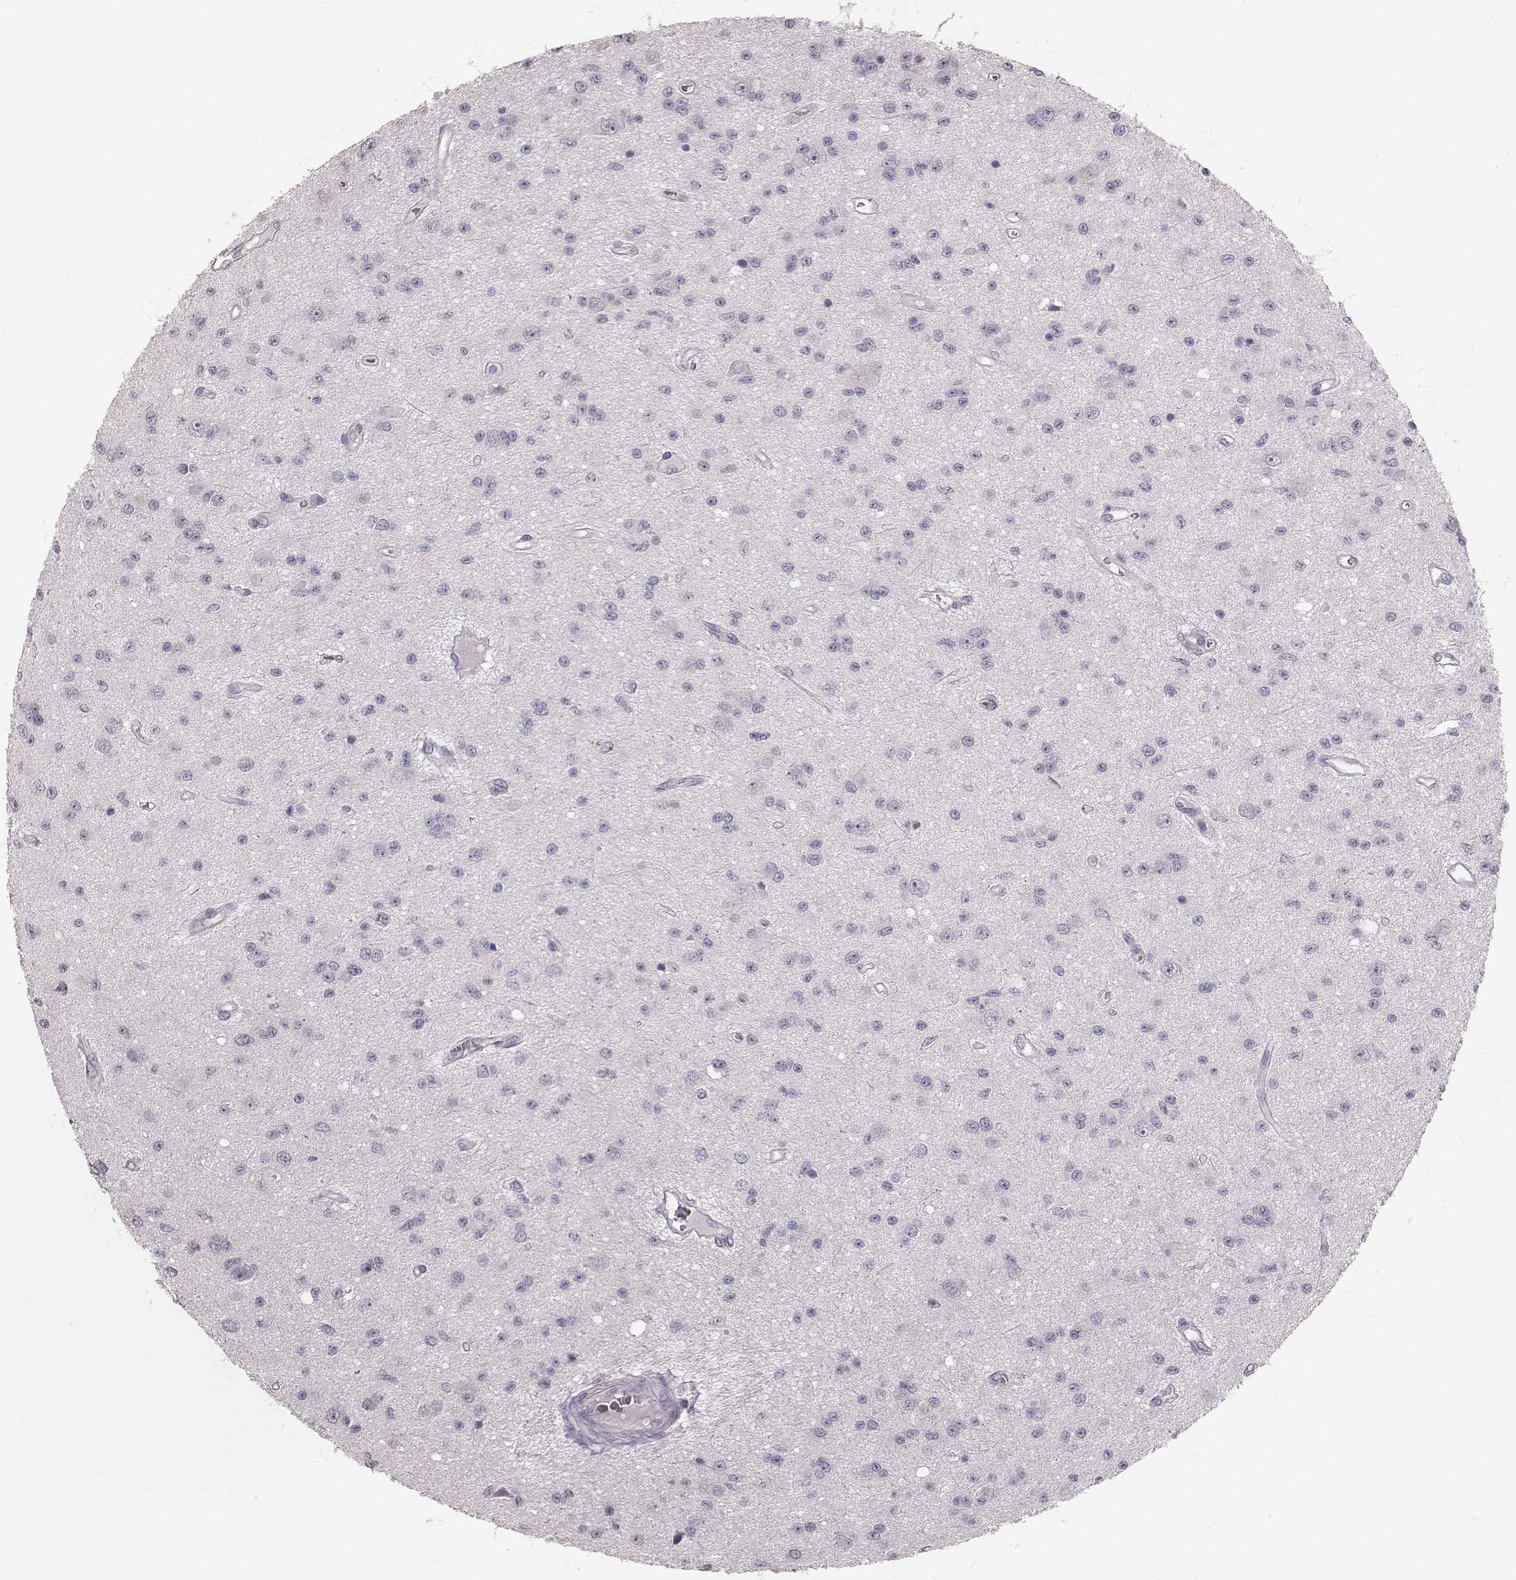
{"staining": {"intensity": "negative", "quantity": "none", "location": "none"}, "tissue": "glioma", "cell_type": "Tumor cells", "image_type": "cancer", "snomed": [{"axis": "morphology", "description": "Glioma, malignant, Low grade"}, {"axis": "topography", "description": "Brain"}], "caption": "The image reveals no staining of tumor cells in glioma.", "gene": "MYH6", "patient": {"sex": "female", "age": 45}}